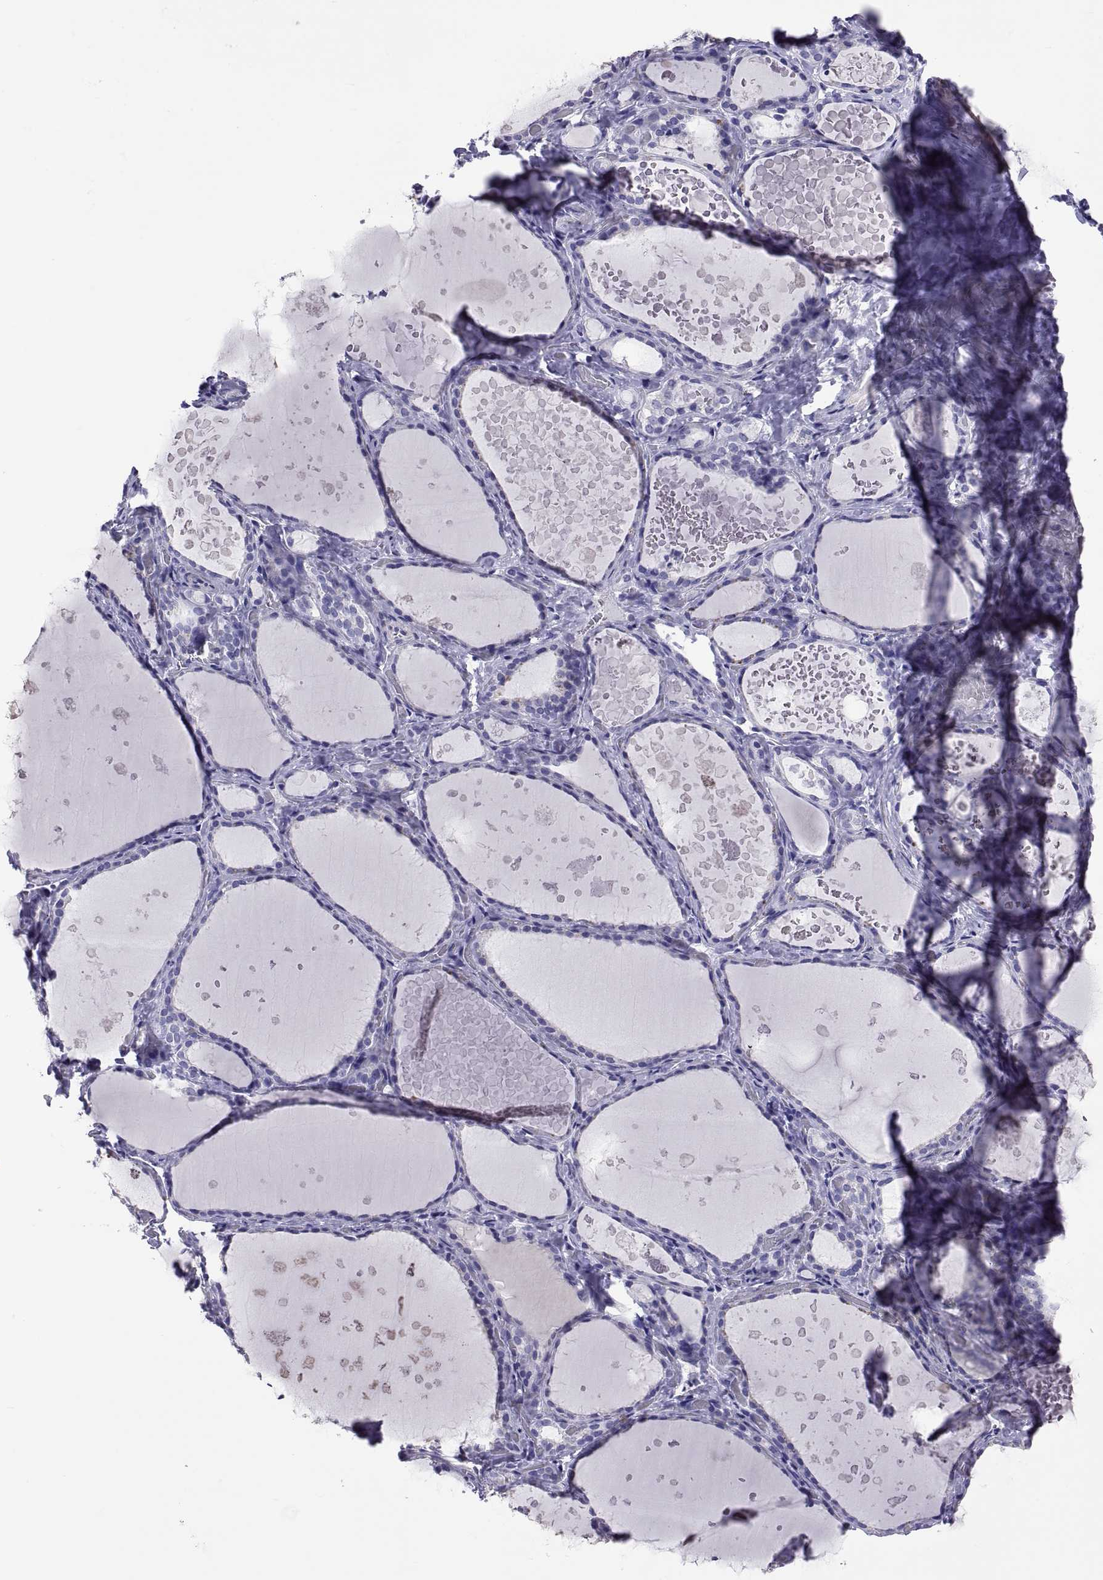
{"staining": {"intensity": "negative", "quantity": "none", "location": "none"}, "tissue": "thyroid gland", "cell_type": "Glandular cells", "image_type": "normal", "snomed": [{"axis": "morphology", "description": "Normal tissue, NOS"}, {"axis": "topography", "description": "Thyroid gland"}], "caption": "The image shows no significant staining in glandular cells of thyroid gland. Brightfield microscopy of immunohistochemistry (IHC) stained with DAB (3,3'-diaminobenzidine) (brown) and hematoxylin (blue), captured at high magnification.", "gene": "BSPH1", "patient": {"sex": "female", "age": 56}}